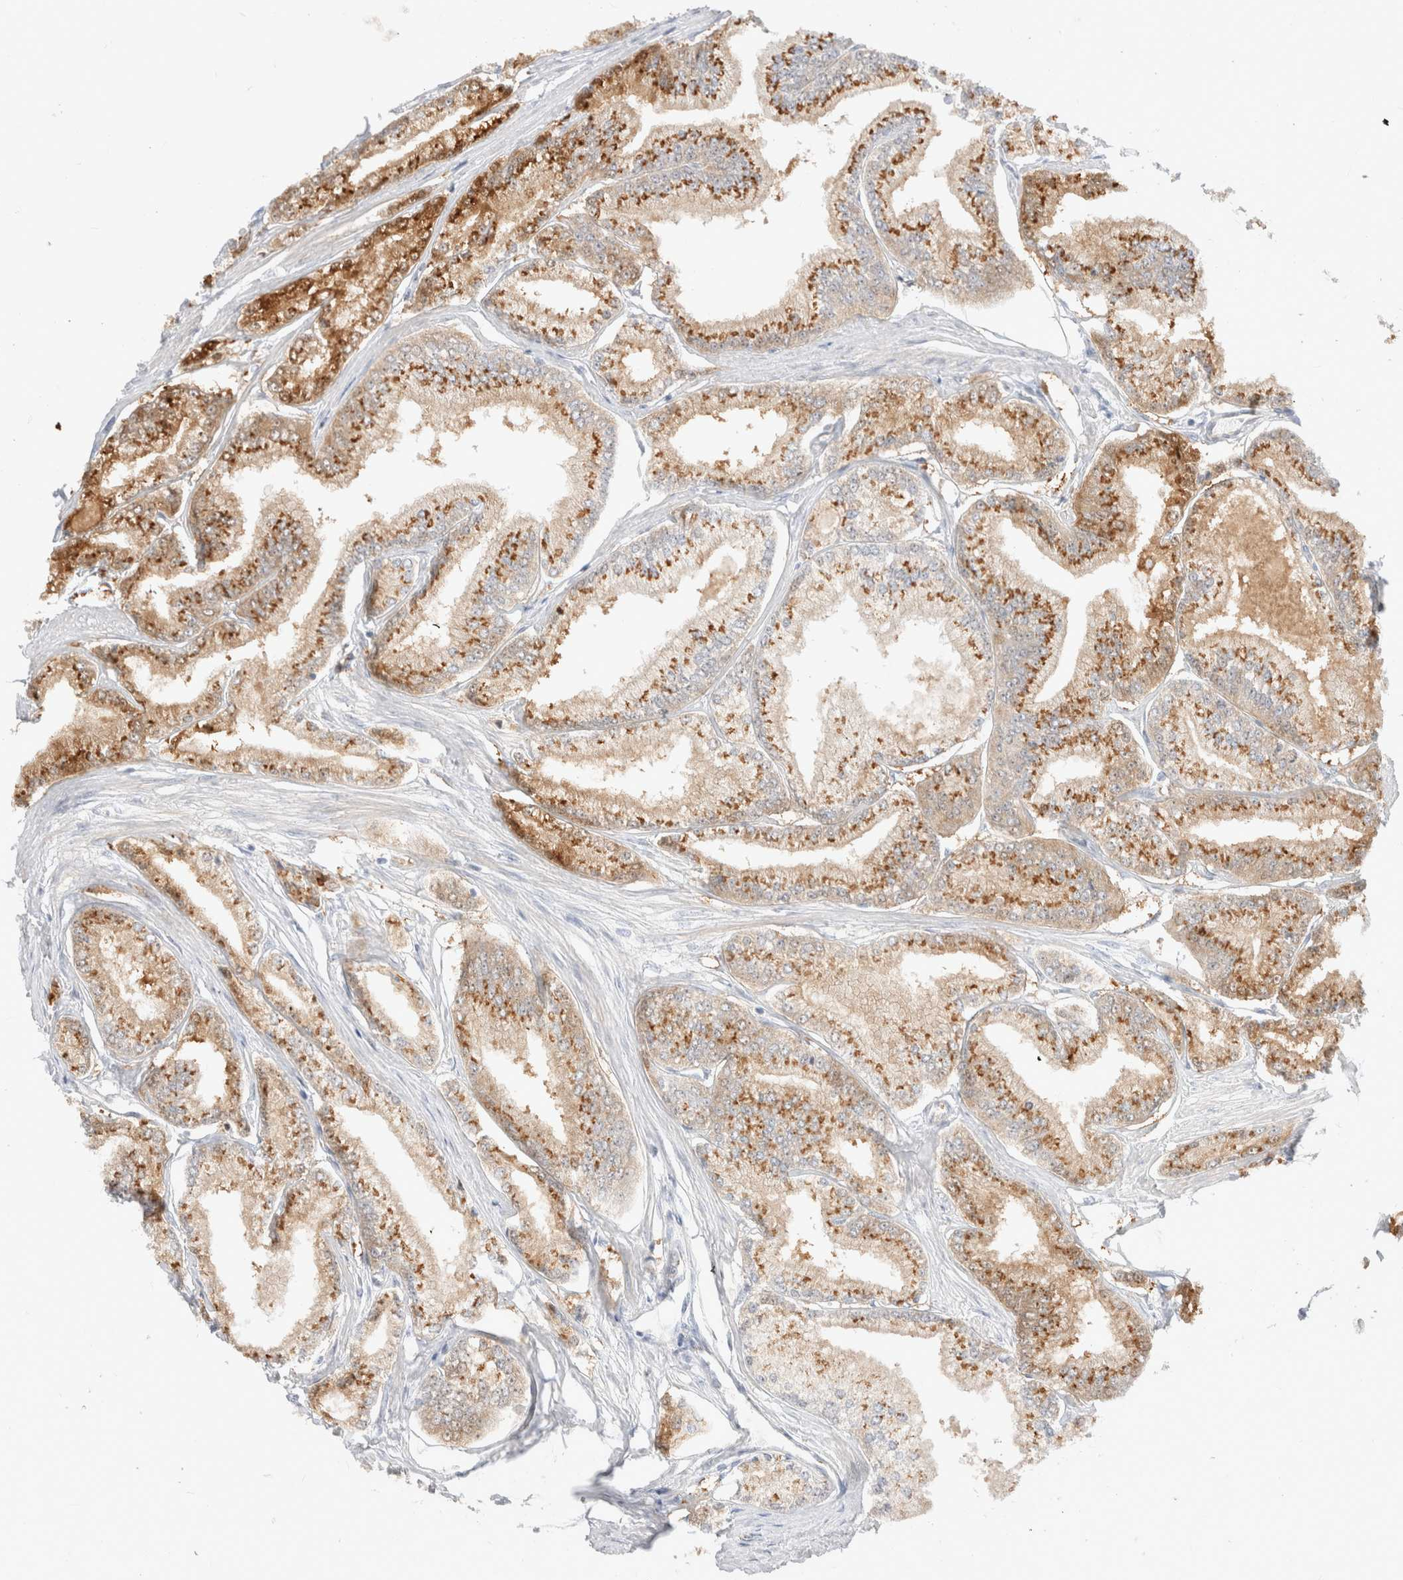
{"staining": {"intensity": "strong", "quantity": "25%-75%", "location": "cytoplasmic/membranous"}, "tissue": "prostate cancer", "cell_type": "Tumor cells", "image_type": "cancer", "snomed": [{"axis": "morphology", "description": "Adenocarcinoma, Low grade"}, {"axis": "topography", "description": "Prostate"}], "caption": "A high-resolution histopathology image shows immunohistochemistry (IHC) staining of prostate cancer (adenocarcinoma (low-grade)), which demonstrates strong cytoplasmic/membranous staining in approximately 25%-75% of tumor cells.", "gene": "EFCAB13", "patient": {"sex": "male", "age": 52}}